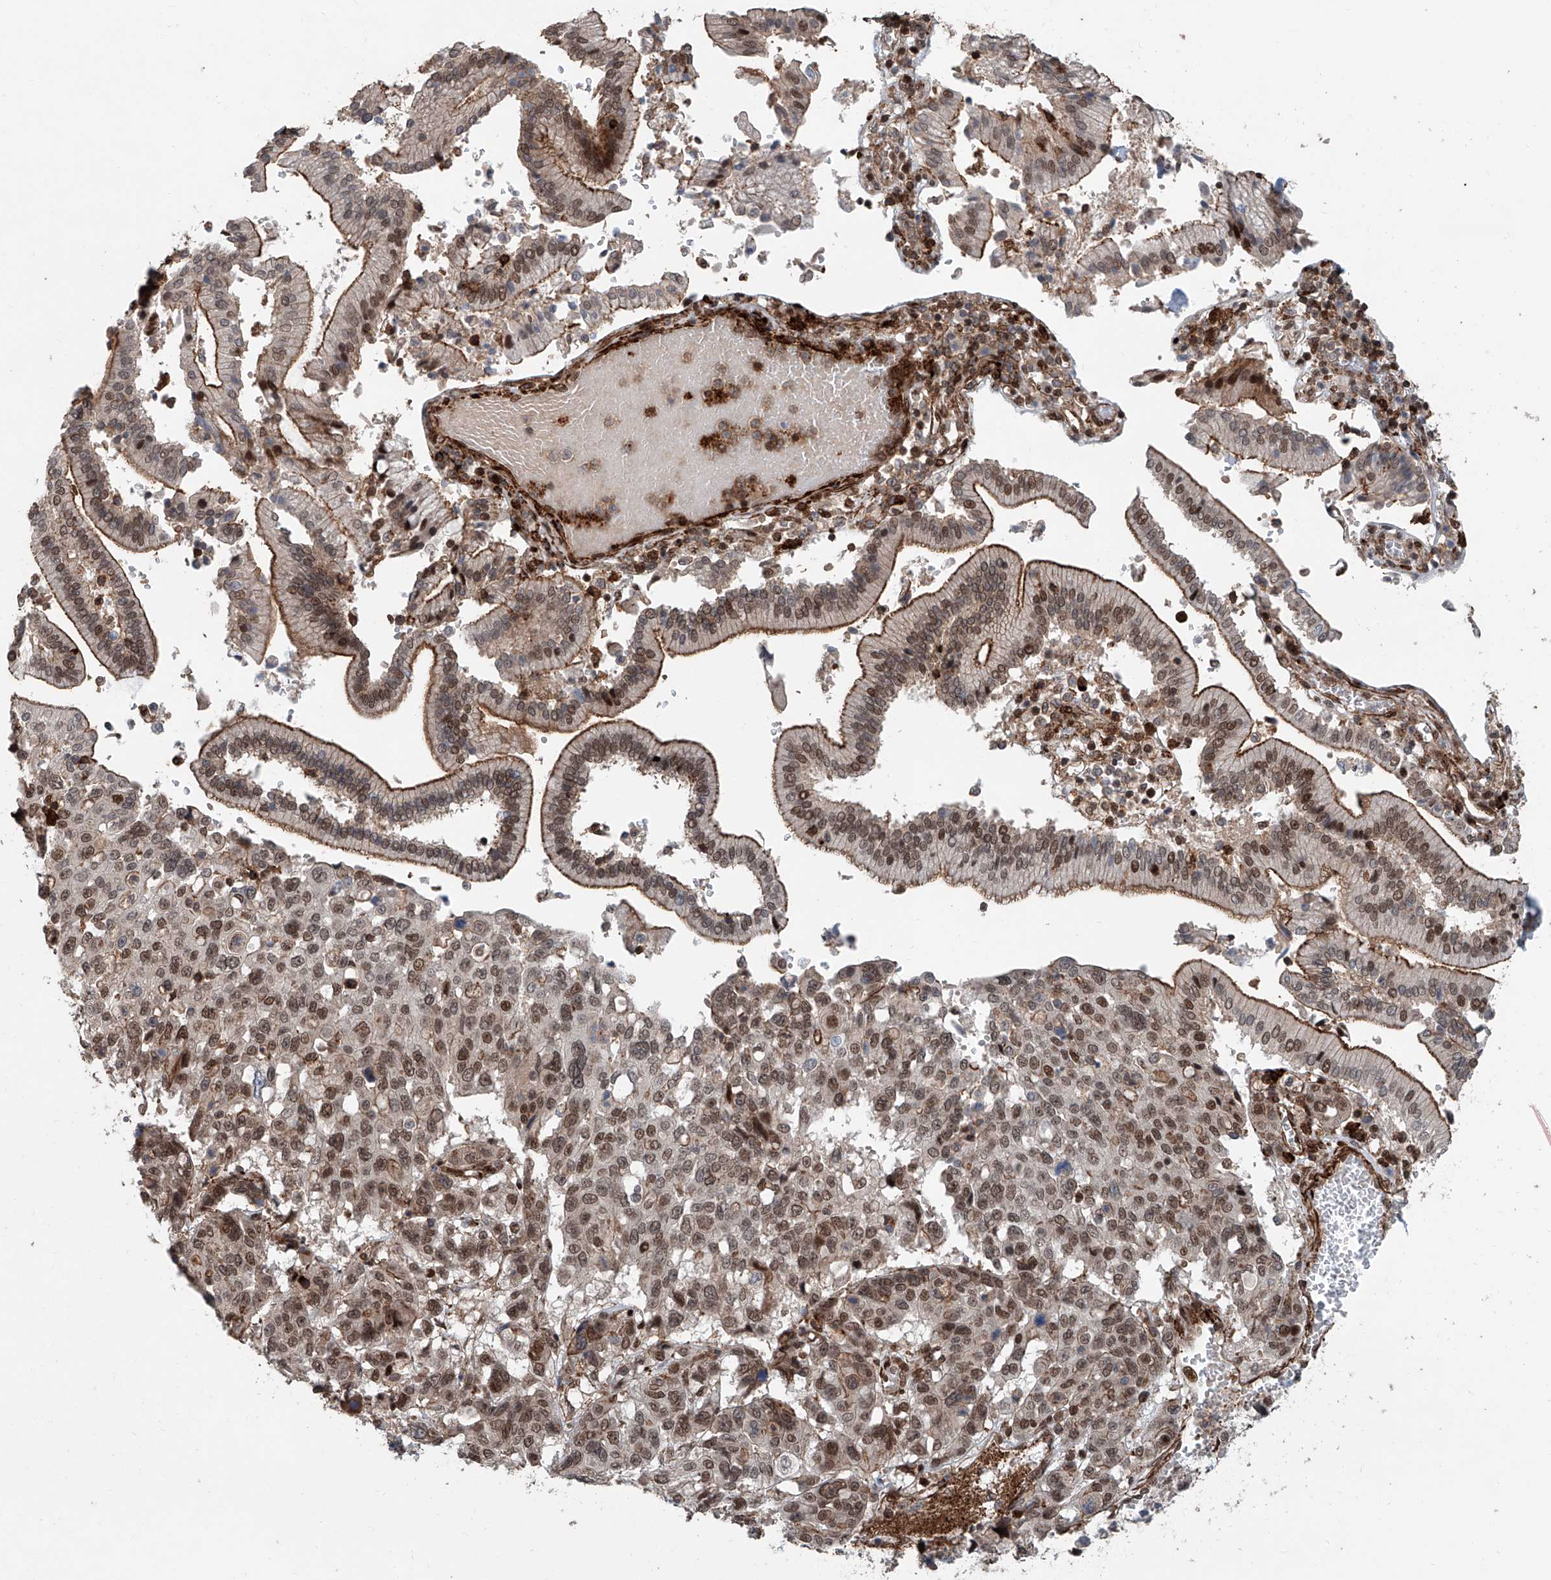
{"staining": {"intensity": "moderate", "quantity": ">75%", "location": "nuclear"}, "tissue": "pancreatic cancer", "cell_type": "Tumor cells", "image_type": "cancer", "snomed": [{"axis": "morphology", "description": "Adenocarcinoma, NOS"}, {"axis": "topography", "description": "Pancreas"}], "caption": "IHC of human pancreatic cancer exhibits medium levels of moderate nuclear staining in about >75% of tumor cells.", "gene": "SDE2", "patient": {"sex": "male", "age": 46}}